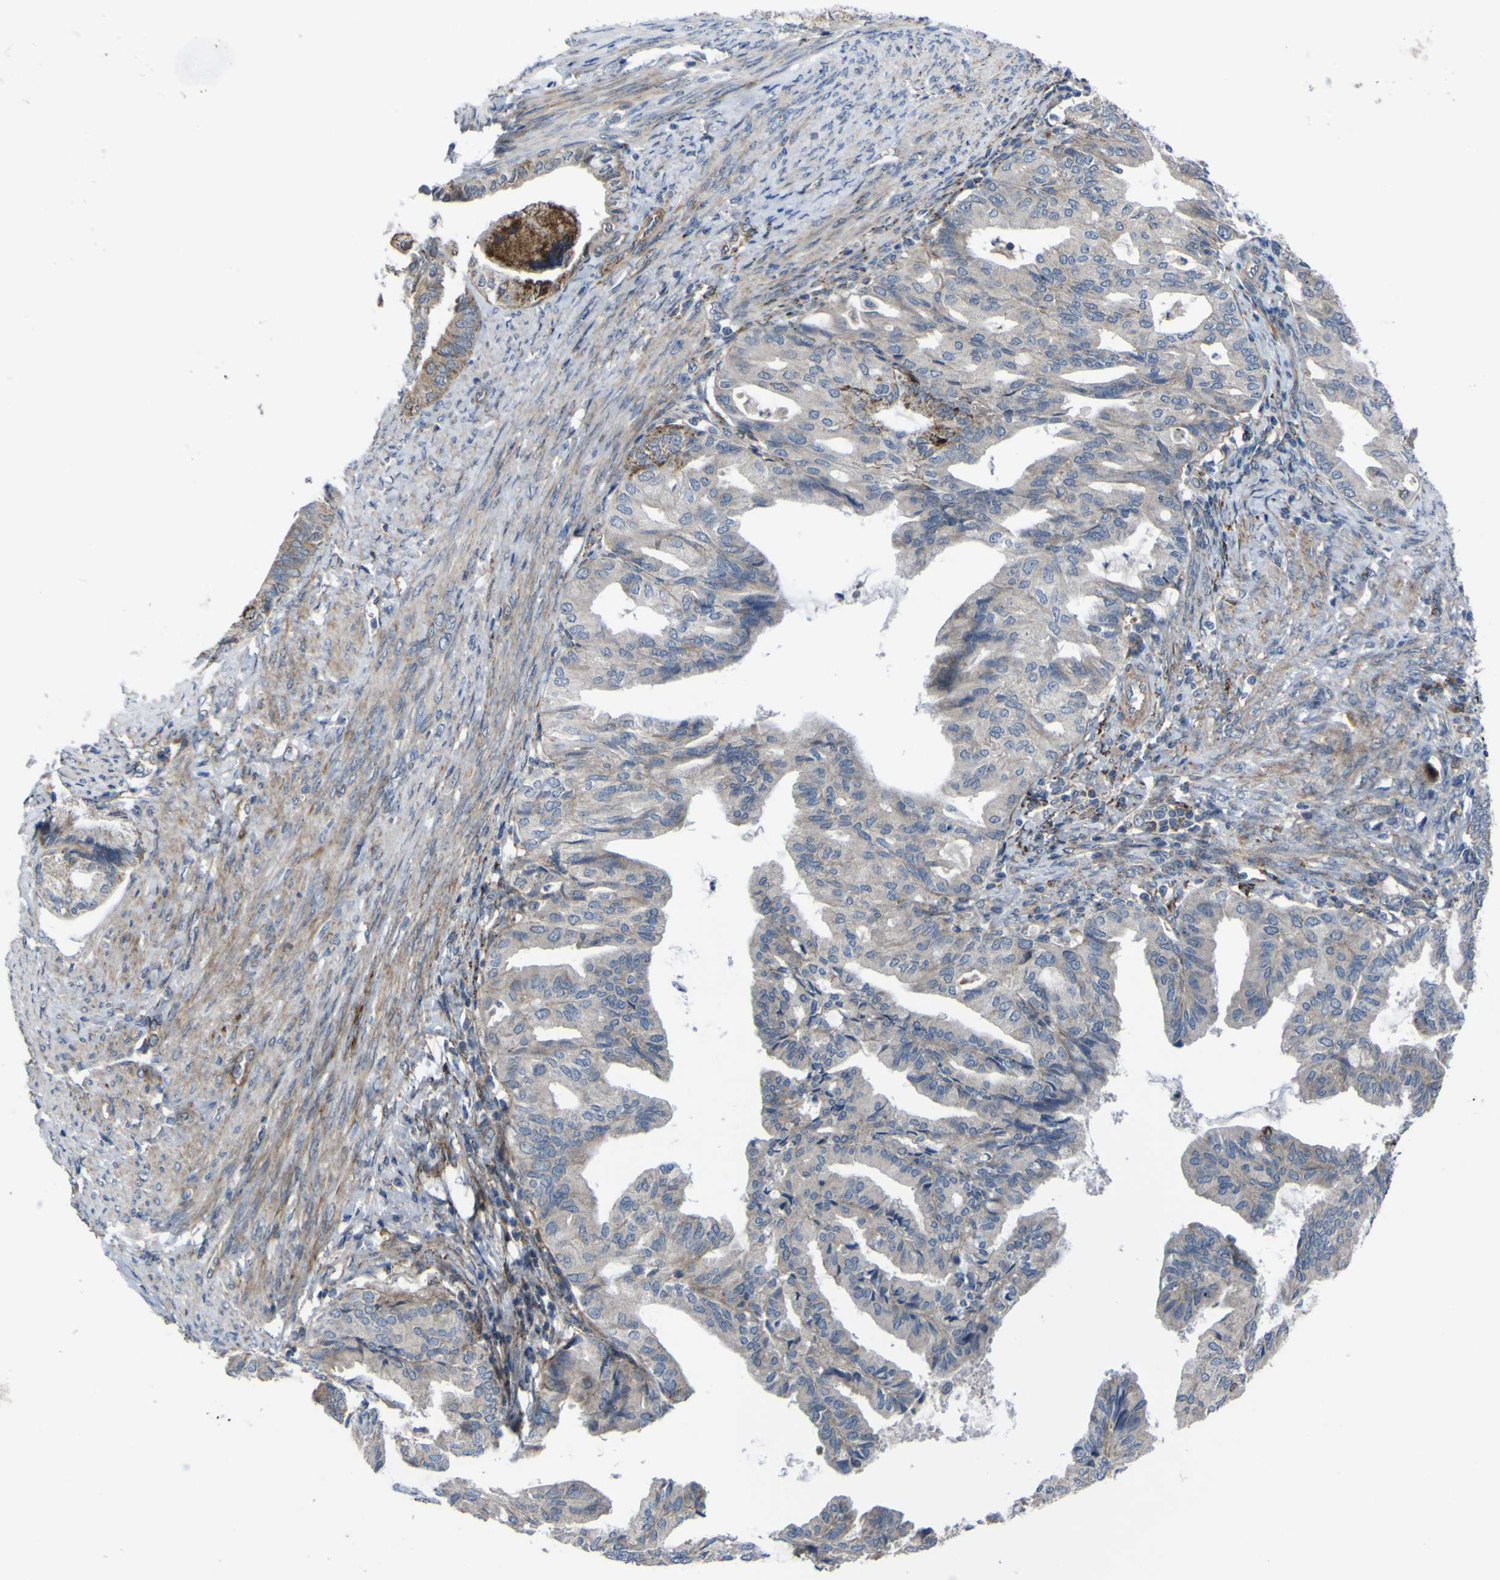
{"staining": {"intensity": "negative", "quantity": "none", "location": "none"}, "tissue": "endometrial cancer", "cell_type": "Tumor cells", "image_type": "cancer", "snomed": [{"axis": "morphology", "description": "Adenocarcinoma, NOS"}, {"axis": "topography", "description": "Endometrium"}], "caption": "Protein analysis of adenocarcinoma (endometrial) reveals no significant expression in tumor cells.", "gene": "GPLD1", "patient": {"sex": "female", "age": 86}}